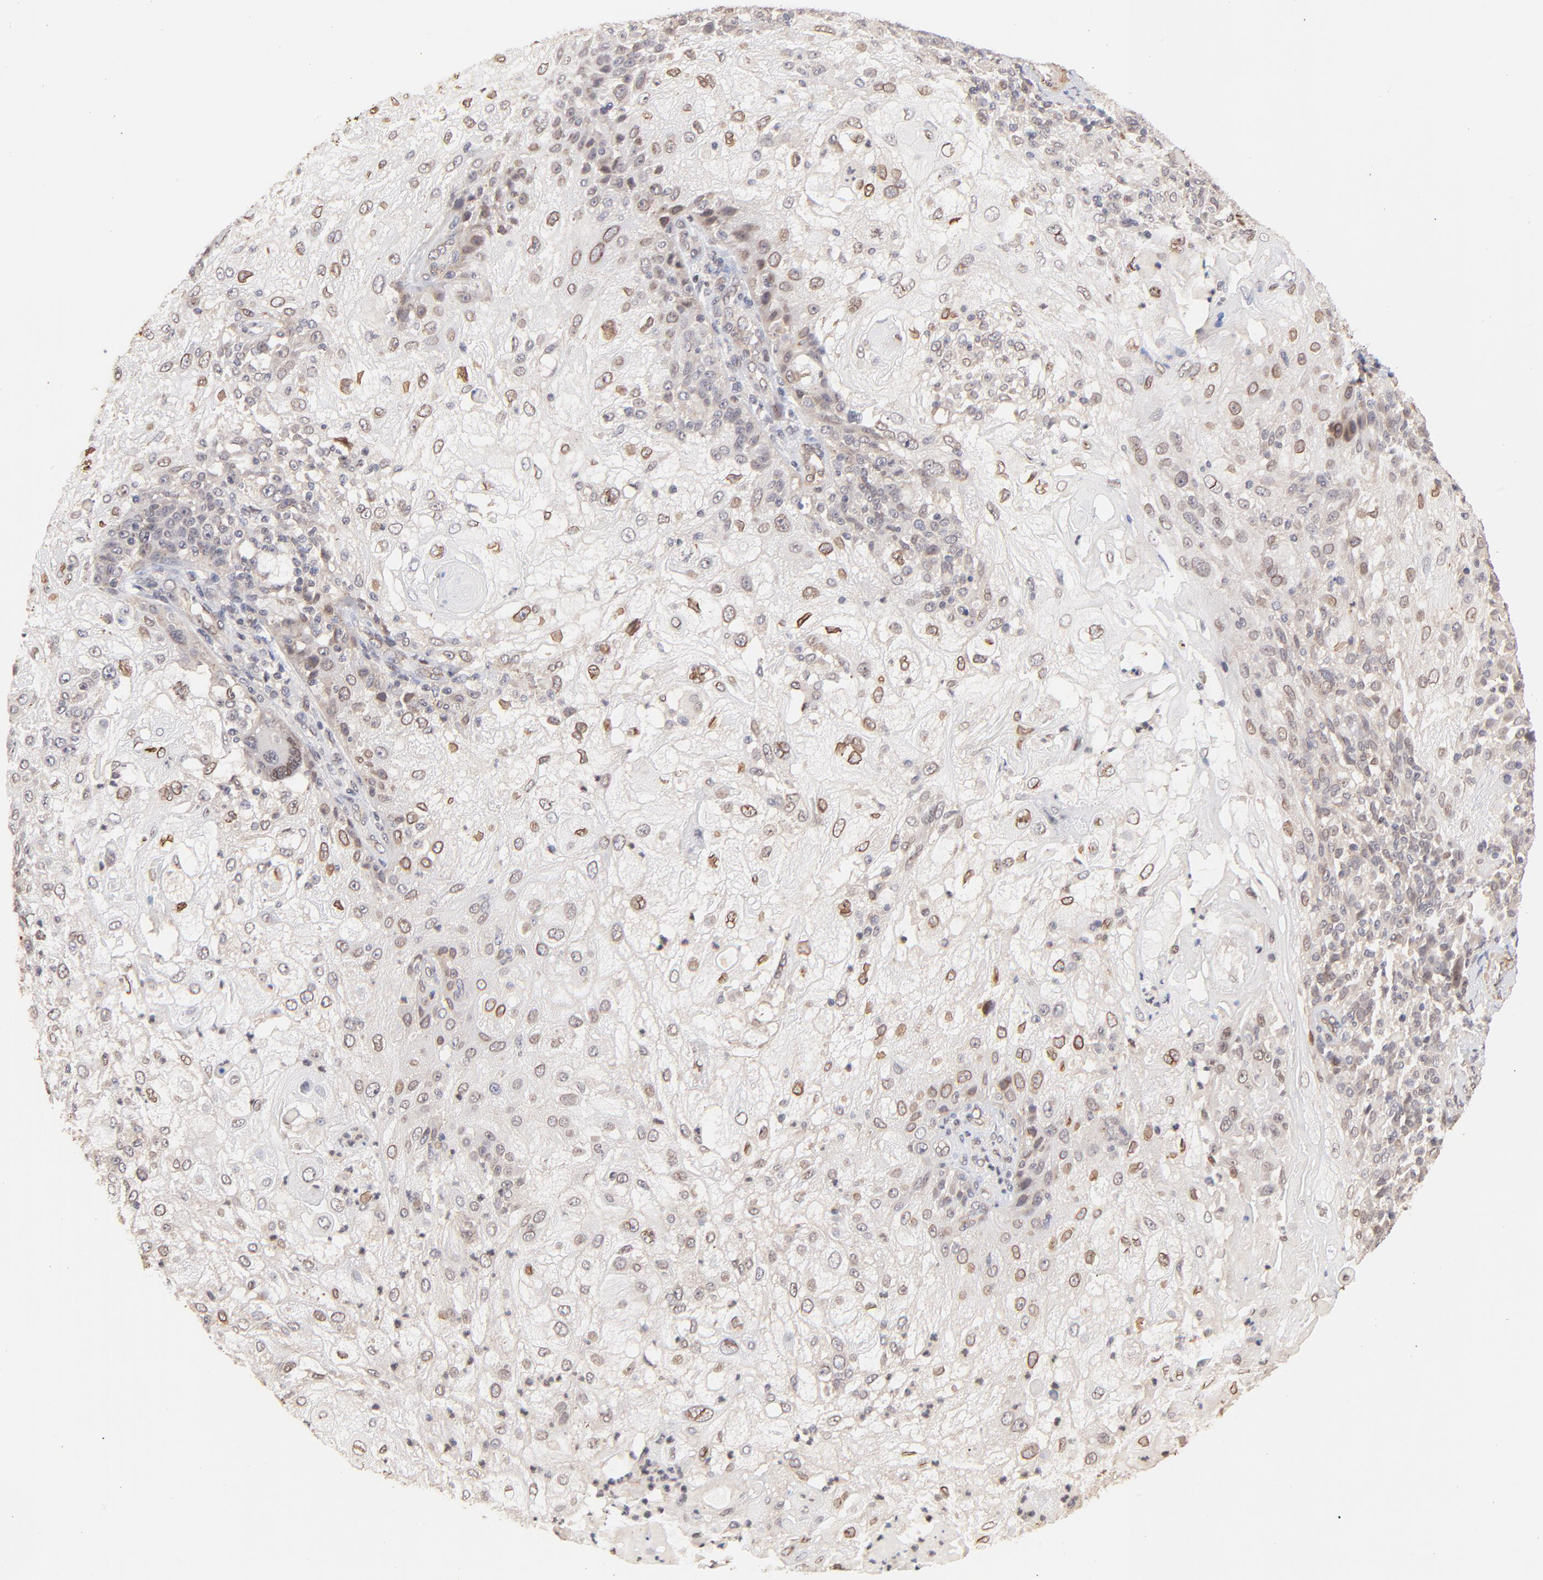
{"staining": {"intensity": "weak", "quantity": "25%-75%", "location": "cytoplasmic/membranous,nuclear"}, "tissue": "skin cancer", "cell_type": "Tumor cells", "image_type": "cancer", "snomed": [{"axis": "morphology", "description": "Normal tissue, NOS"}, {"axis": "morphology", "description": "Squamous cell carcinoma, NOS"}, {"axis": "topography", "description": "Skin"}], "caption": "Human skin squamous cell carcinoma stained with a protein marker shows weak staining in tumor cells.", "gene": "ZFP92", "patient": {"sex": "female", "age": 83}}